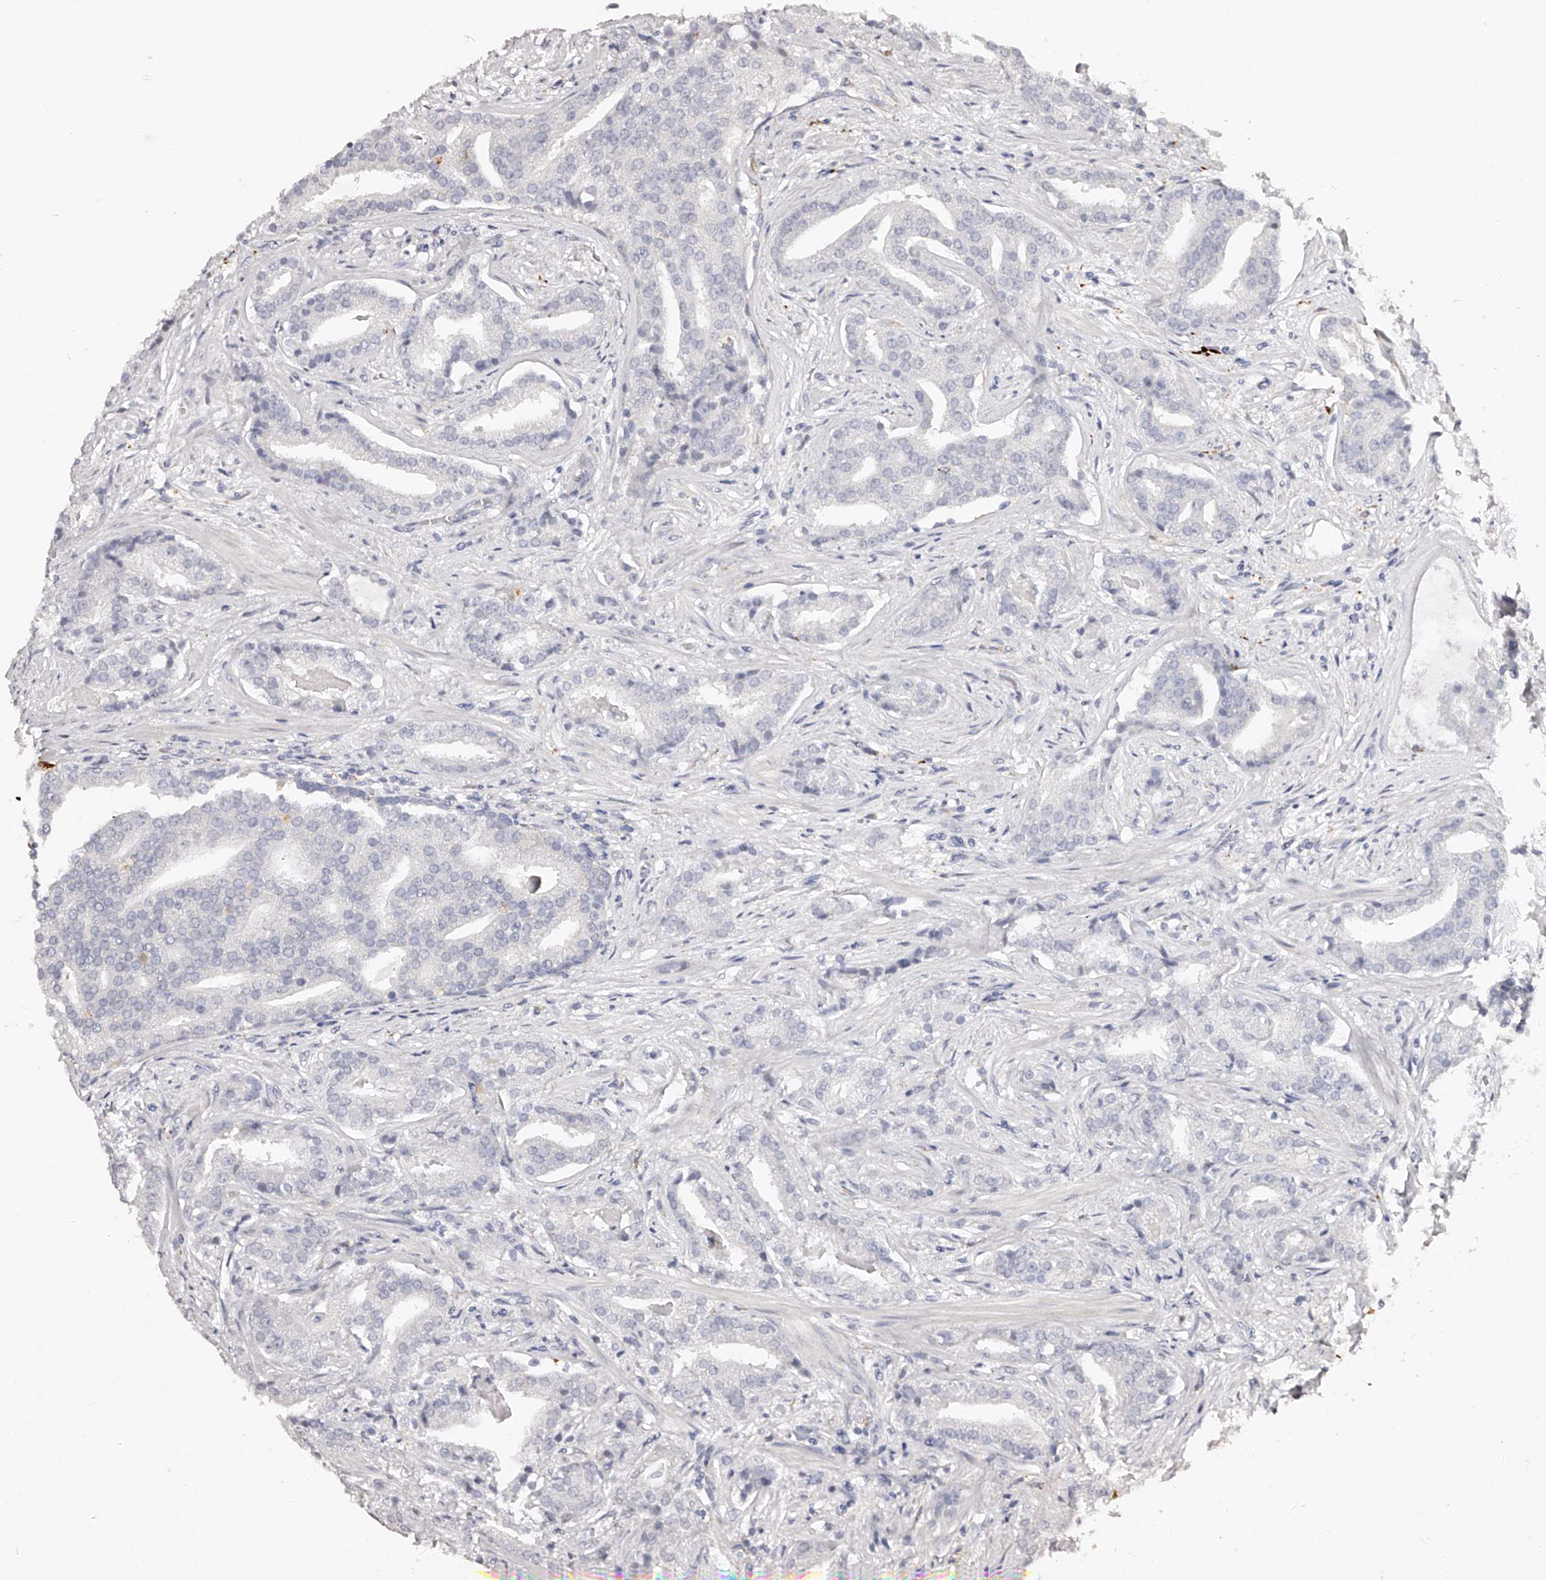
{"staining": {"intensity": "negative", "quantity": "none", "location": "none"}, "tissue": "prostate cancer", "cell_type": "Tumor cells", "image_type": "cancer", "snomed": [{"axis": "morphology", "description": "Adenocarcinoma, Low grade"}, {"axis": "topography", "description": "Prostate"}], "caption": "IHC of human adenocarcinoma (low-grade) (prostate) shows no positivity in tumor cells.", "gene": "SLC35D3", "patient": {"sex": "male", "age": 67}}